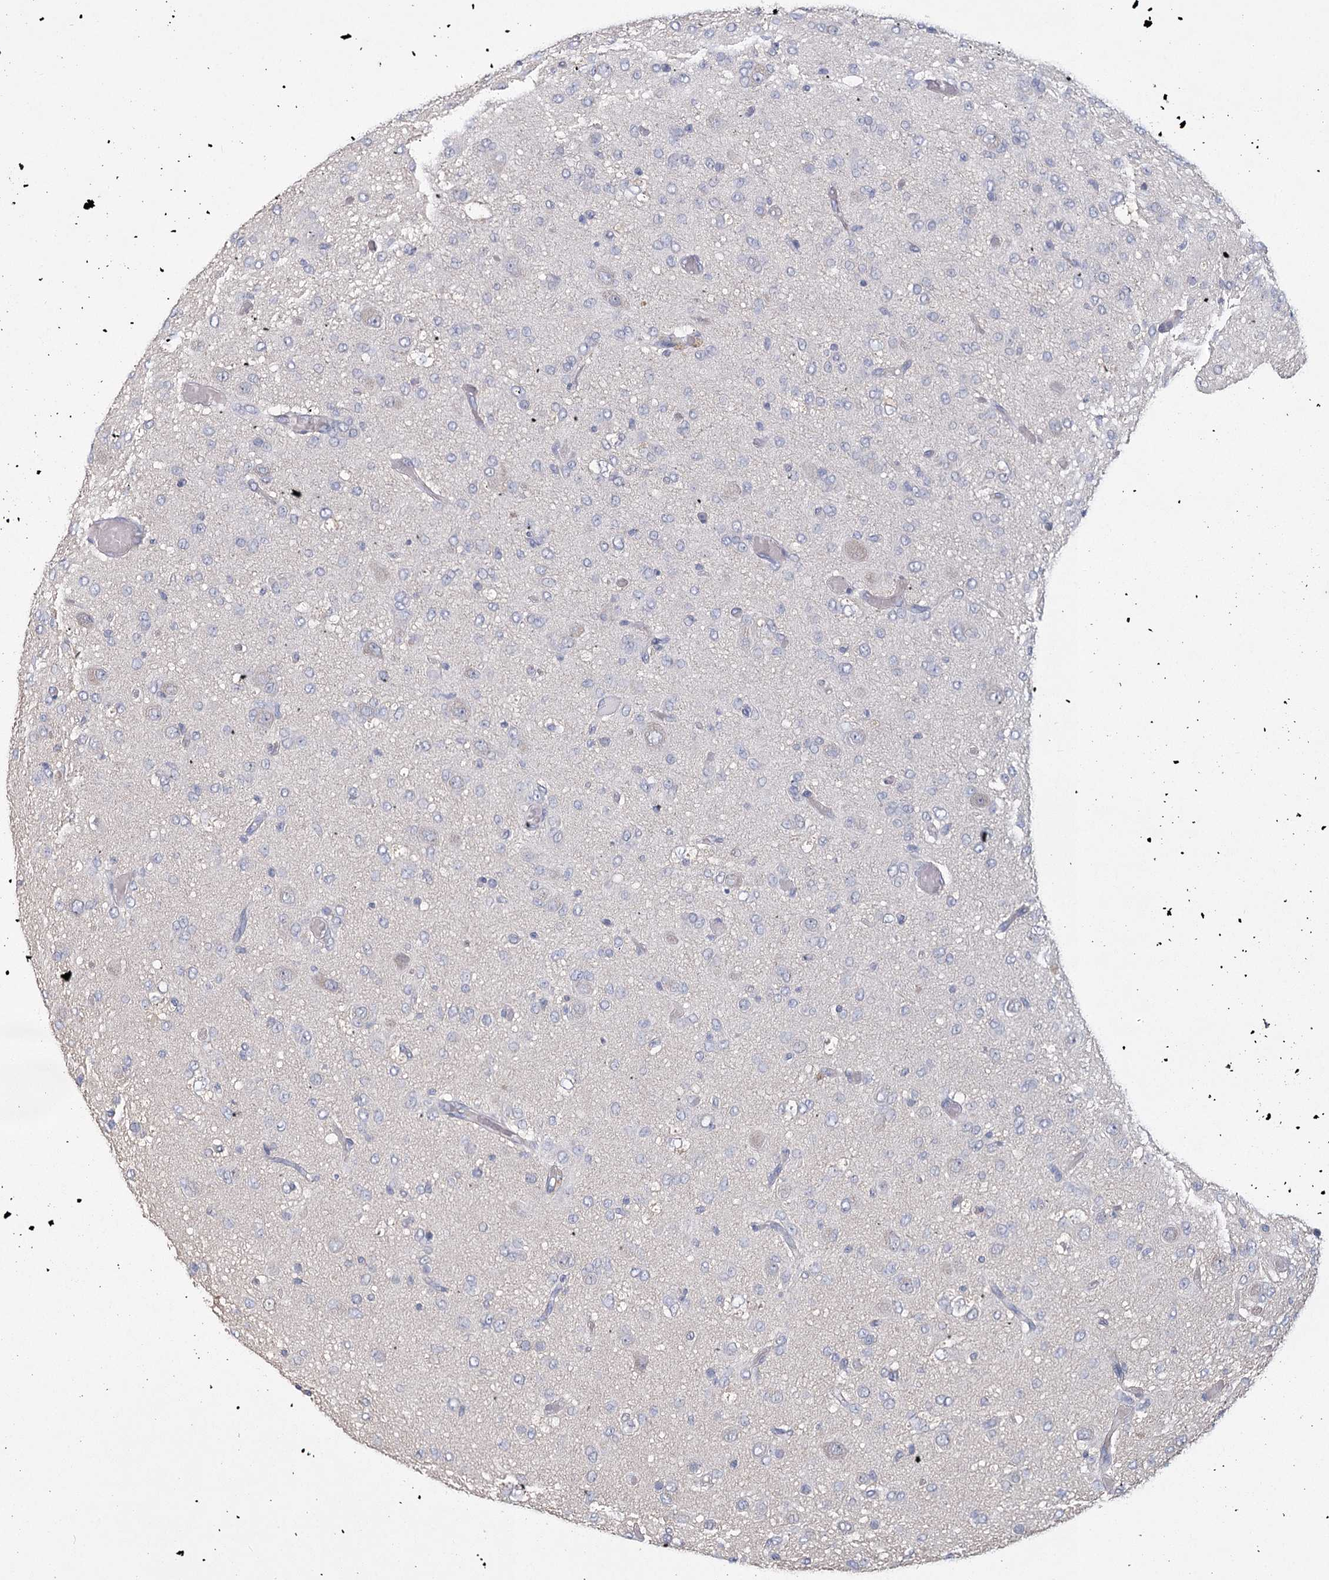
{"staining": {"intensity": "negative", "quantity": "none", "location": "none"}, "tissue": "glioma", "cell_type": "Tumor cells", "image_type": "cancer", "snomed": [{"axis": "morphology", "description": "Glioma, malignant, High grade"}, {"axis": "topography", "description": "Brain"}], "caption": "Protein analysis of malignant glioma (high-grade) shows no significant expression in tumor cells. (IHC, brightfield microscopy, high magnification).", "gene": "CNTLN", "patient": {"sex": "female", "age": 59}}